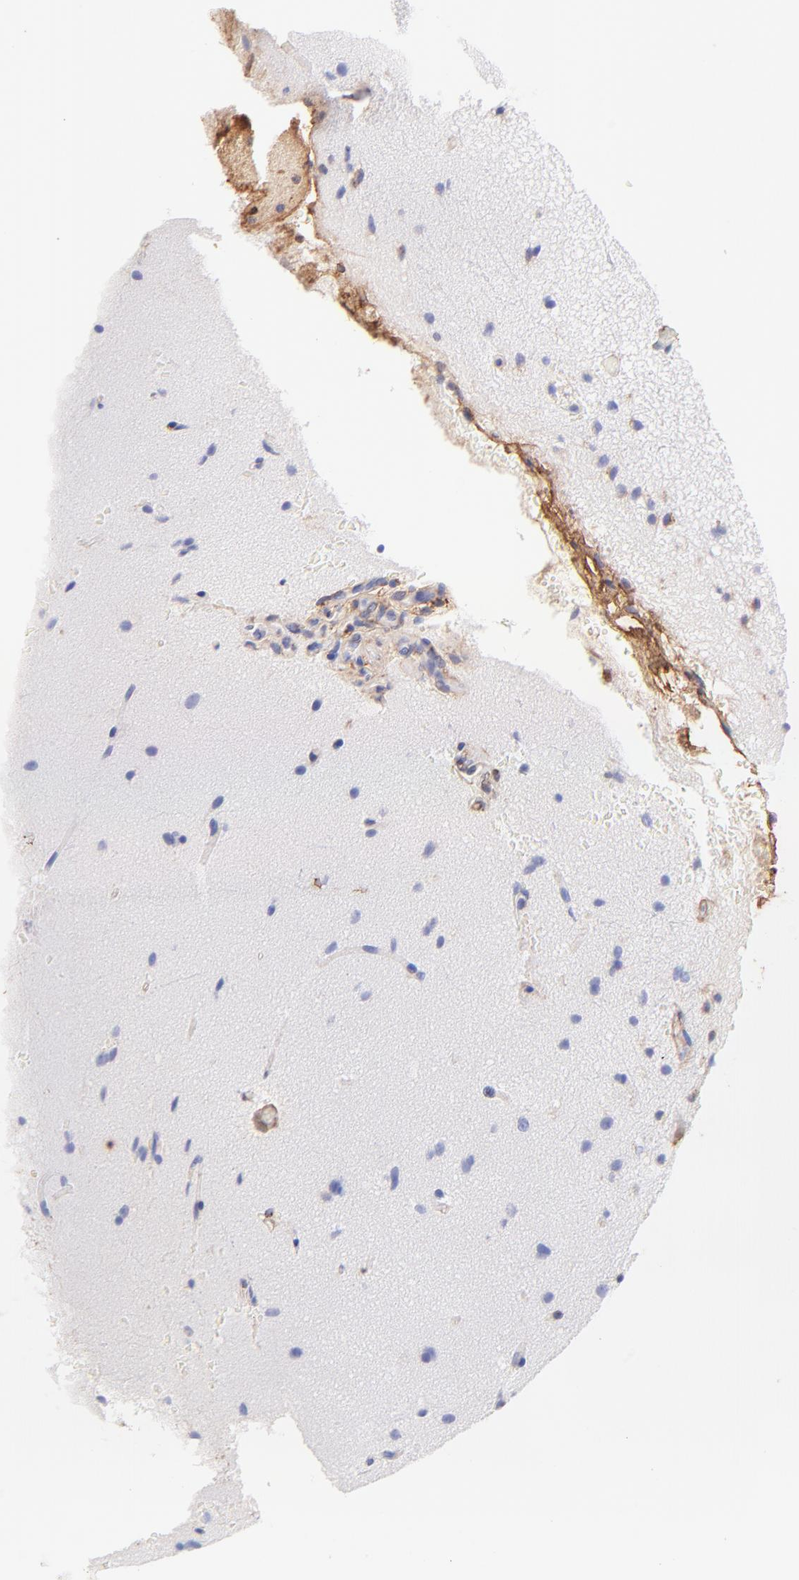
{"staining": {"intensity": "weak", "quantity": "25%-75%", "location": "cytoplasmic/membranous"}, "tissue": "glioma", "cell_type": "Tumor cells", "image_type": "cancer", "snomed": [{"axis": "morphology", "description": "Glioma, malignant, Low grade"}, {"axis": "topography", "description": "Cerebral cortex"}], "caption": "Immunohistochemical staining of glioma exhibits low levels of weak cytoplasmic/membranous protein expression in approximately 25%-75% of tumor cells.", "gene": "BGN", "patient": {"sex": "female", "age": 47}}